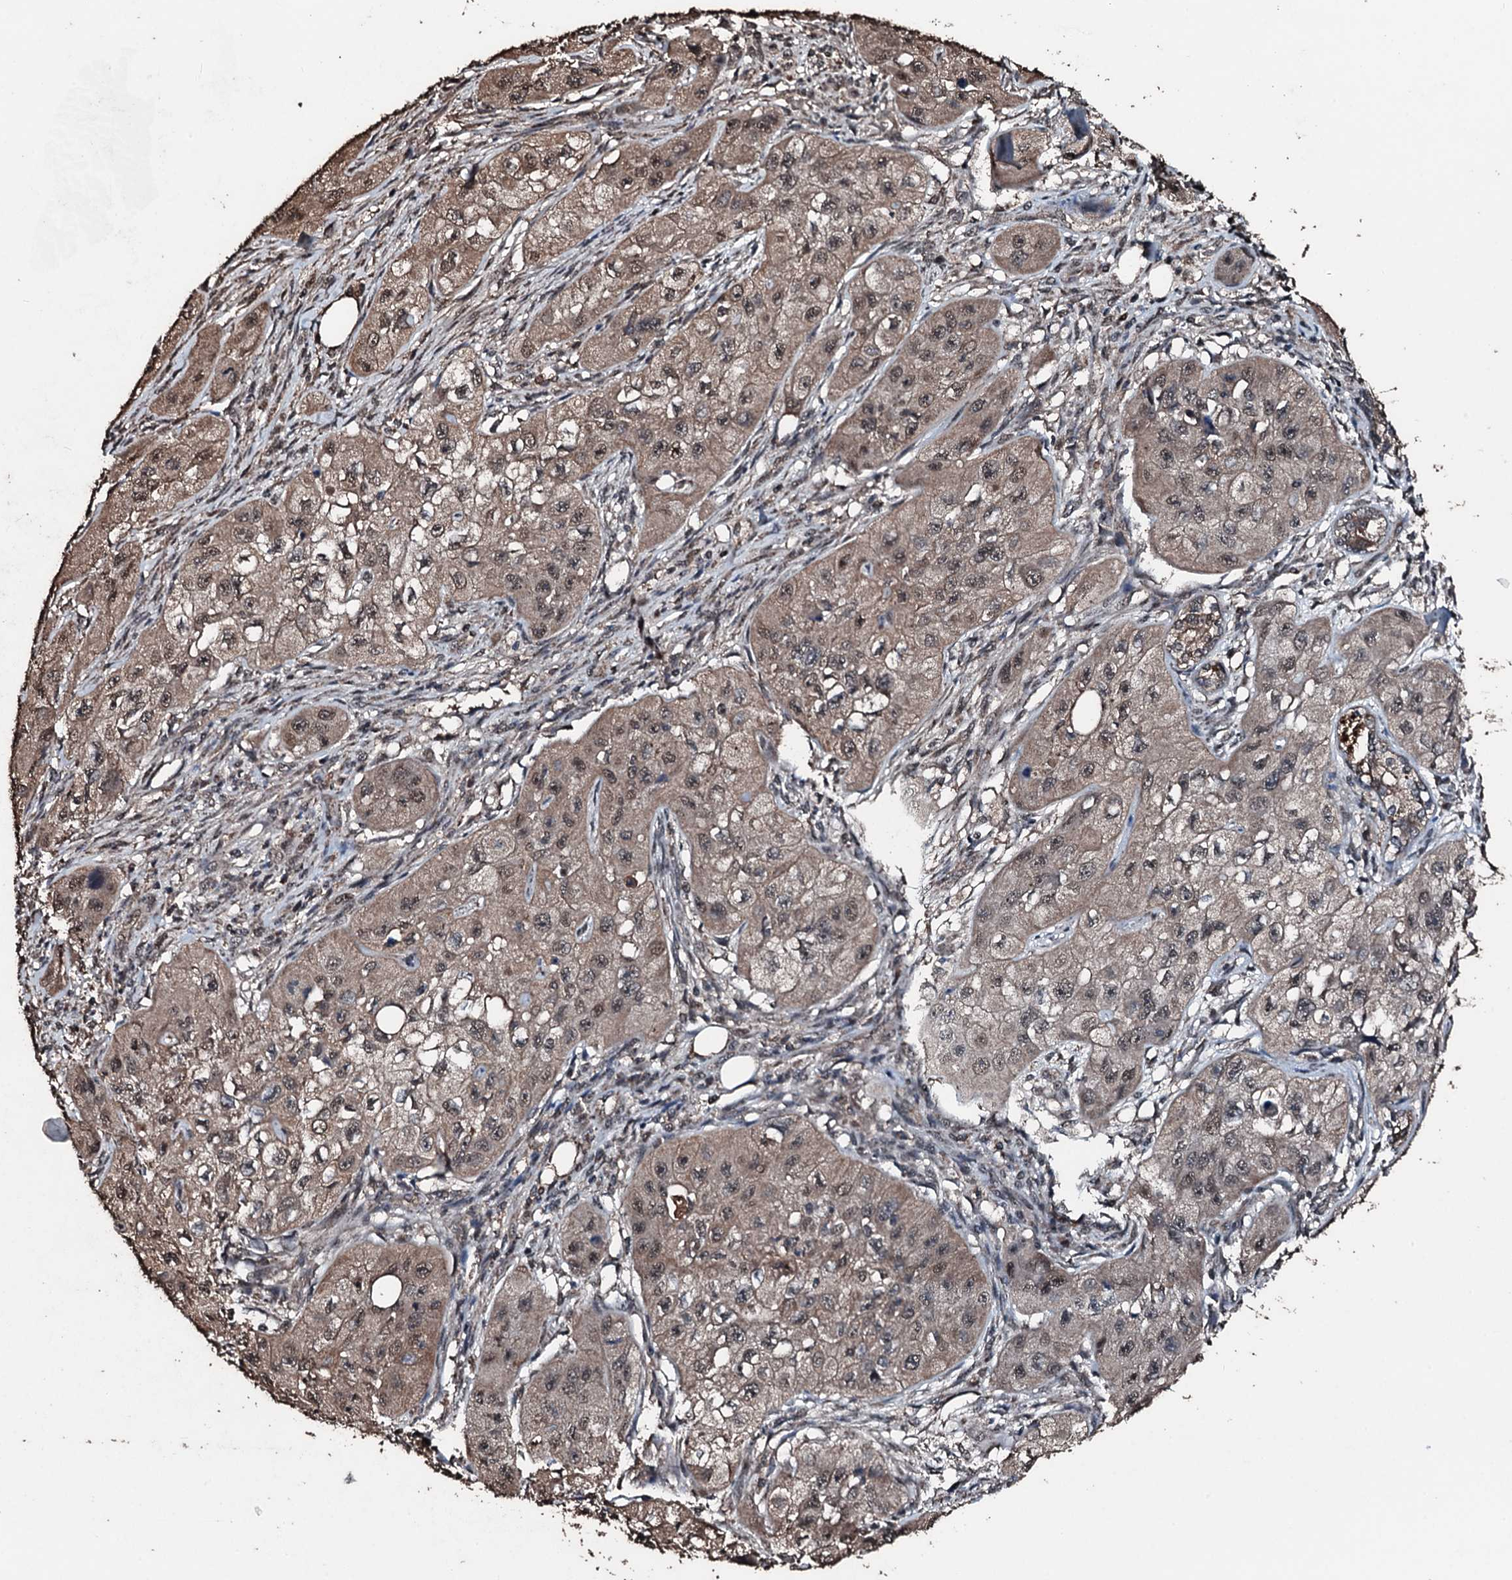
{"staining": {"intensity": "weak", "quantity": ">75%", "location": "cytoplasmic/membranous,nuclear"}, "tissue": "skin cancer", "cell_type": "Tumor cells", "image_type": "cancer", "snomed": [{"axis": "morphology", "description": "Squamous cell carcinoma, NOS"}, {"axis": "topography", "description": "Skin"}, {"axis": "topography", "description": "Subcutis"}], "caption": "Skin squamous cell carcinoma stained for a protein reveals weak cytoplasmic/membranous and nuclear positivity in tumor cells. Immunohistochemistry stains the protein in brown and the nuclei are stained blue.", "gene": "FAAP24", "patient": {"sex": "male", "age": 73}}